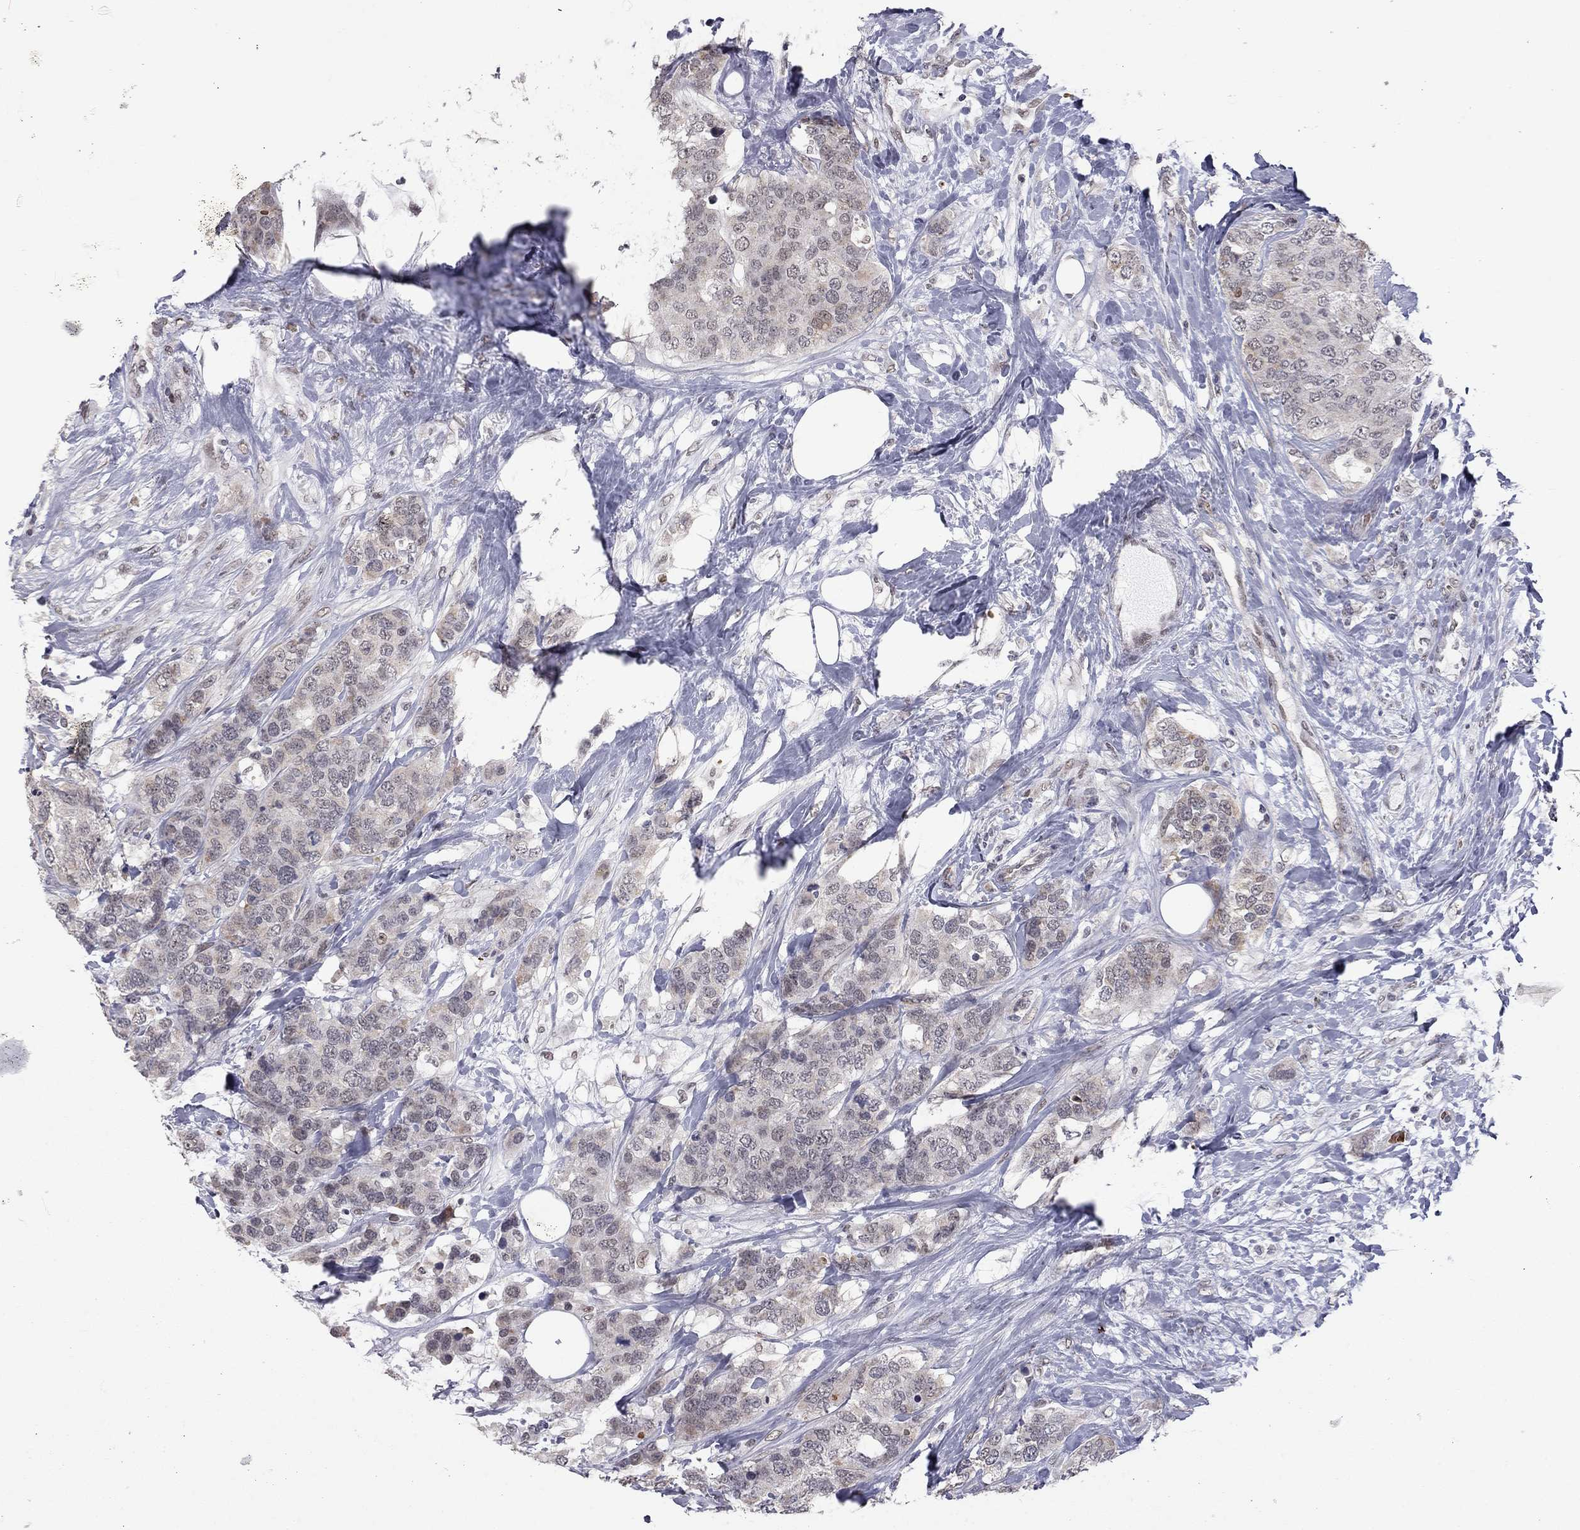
{"staining": {"intensity": "moderate", "quantity": "<25%", "location": "cytoplasmic/membranous"}, "tissue": "breast cancer", "cell_type": "Tumor cells", "image_type": "cancer", "snomed": [{"axis": "morphology", "description": "Lobular carcinoma"}, {"axis": "topography", "description": "Breast"}], "caption": "Tumor cells exhibit low levels of moderate cytoplasmic/membranous expression in approximately <25% of cells in human lobular carcinoma (breast).", "gene": "MC3R", "patient": {"sex": "female", "age": 59}}